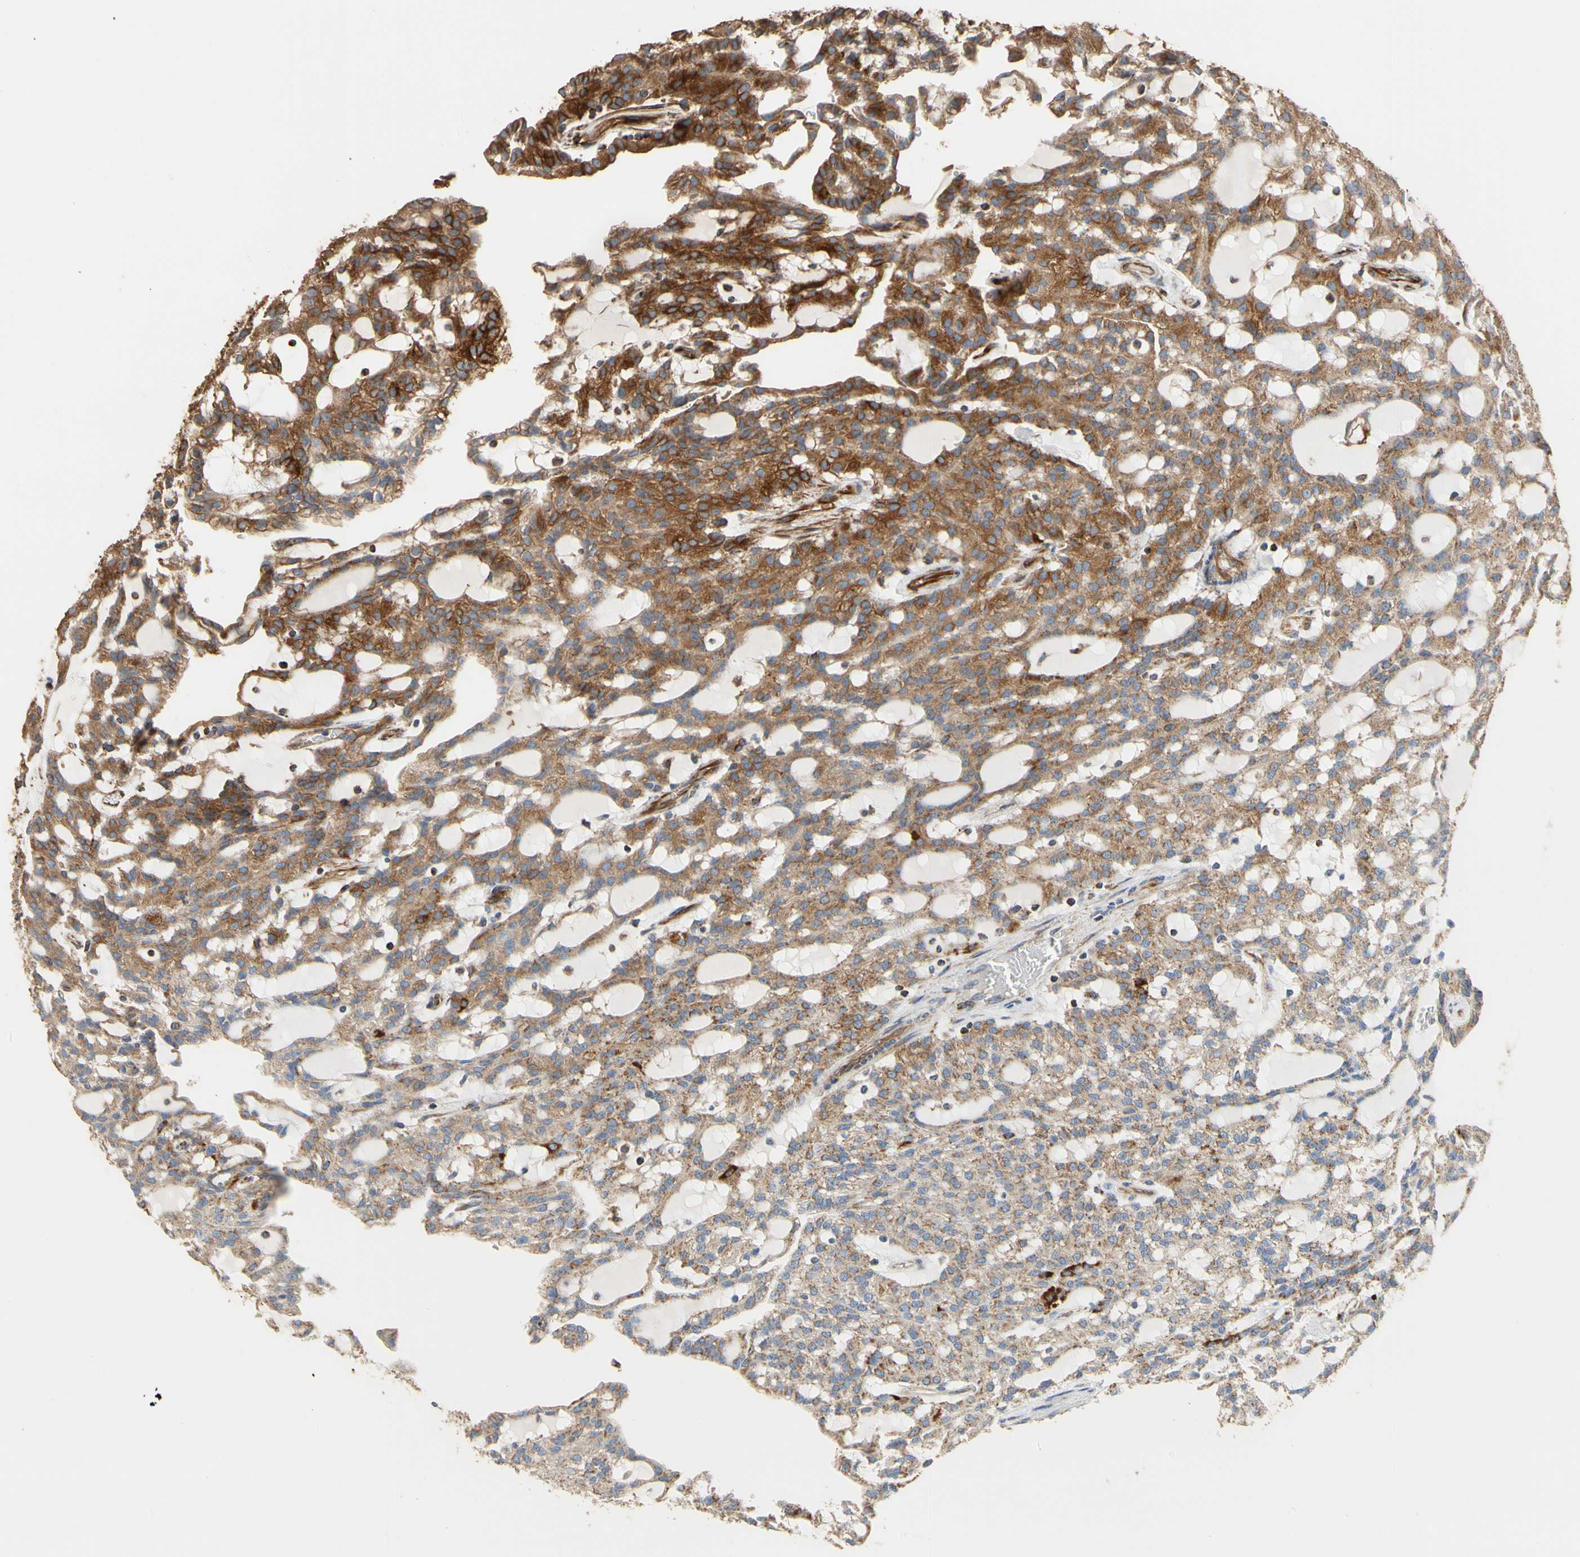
{"staining": {"intensity": "strong", "quantity": "<25%", "location": "none"}, "tissue": "renal cancer", "cell_type": "Tumor cells", "image_type": "cancer", "snomed": [{"axis": "morphology", "description": "Adenocarcinoma, NOS"}, {"axis": "topography", "description": "Kidney"}], "caption": "Immunohistochemistry image of neoplastic tissue: renal cancer stained using immunohistochemistry exhibits medium levels of strong protein expression localized specifically in the None of tumor cells, appearing as a None brown color.", "gene": "TUBA1A", "patient": {"sex": "male", "age": 63}}